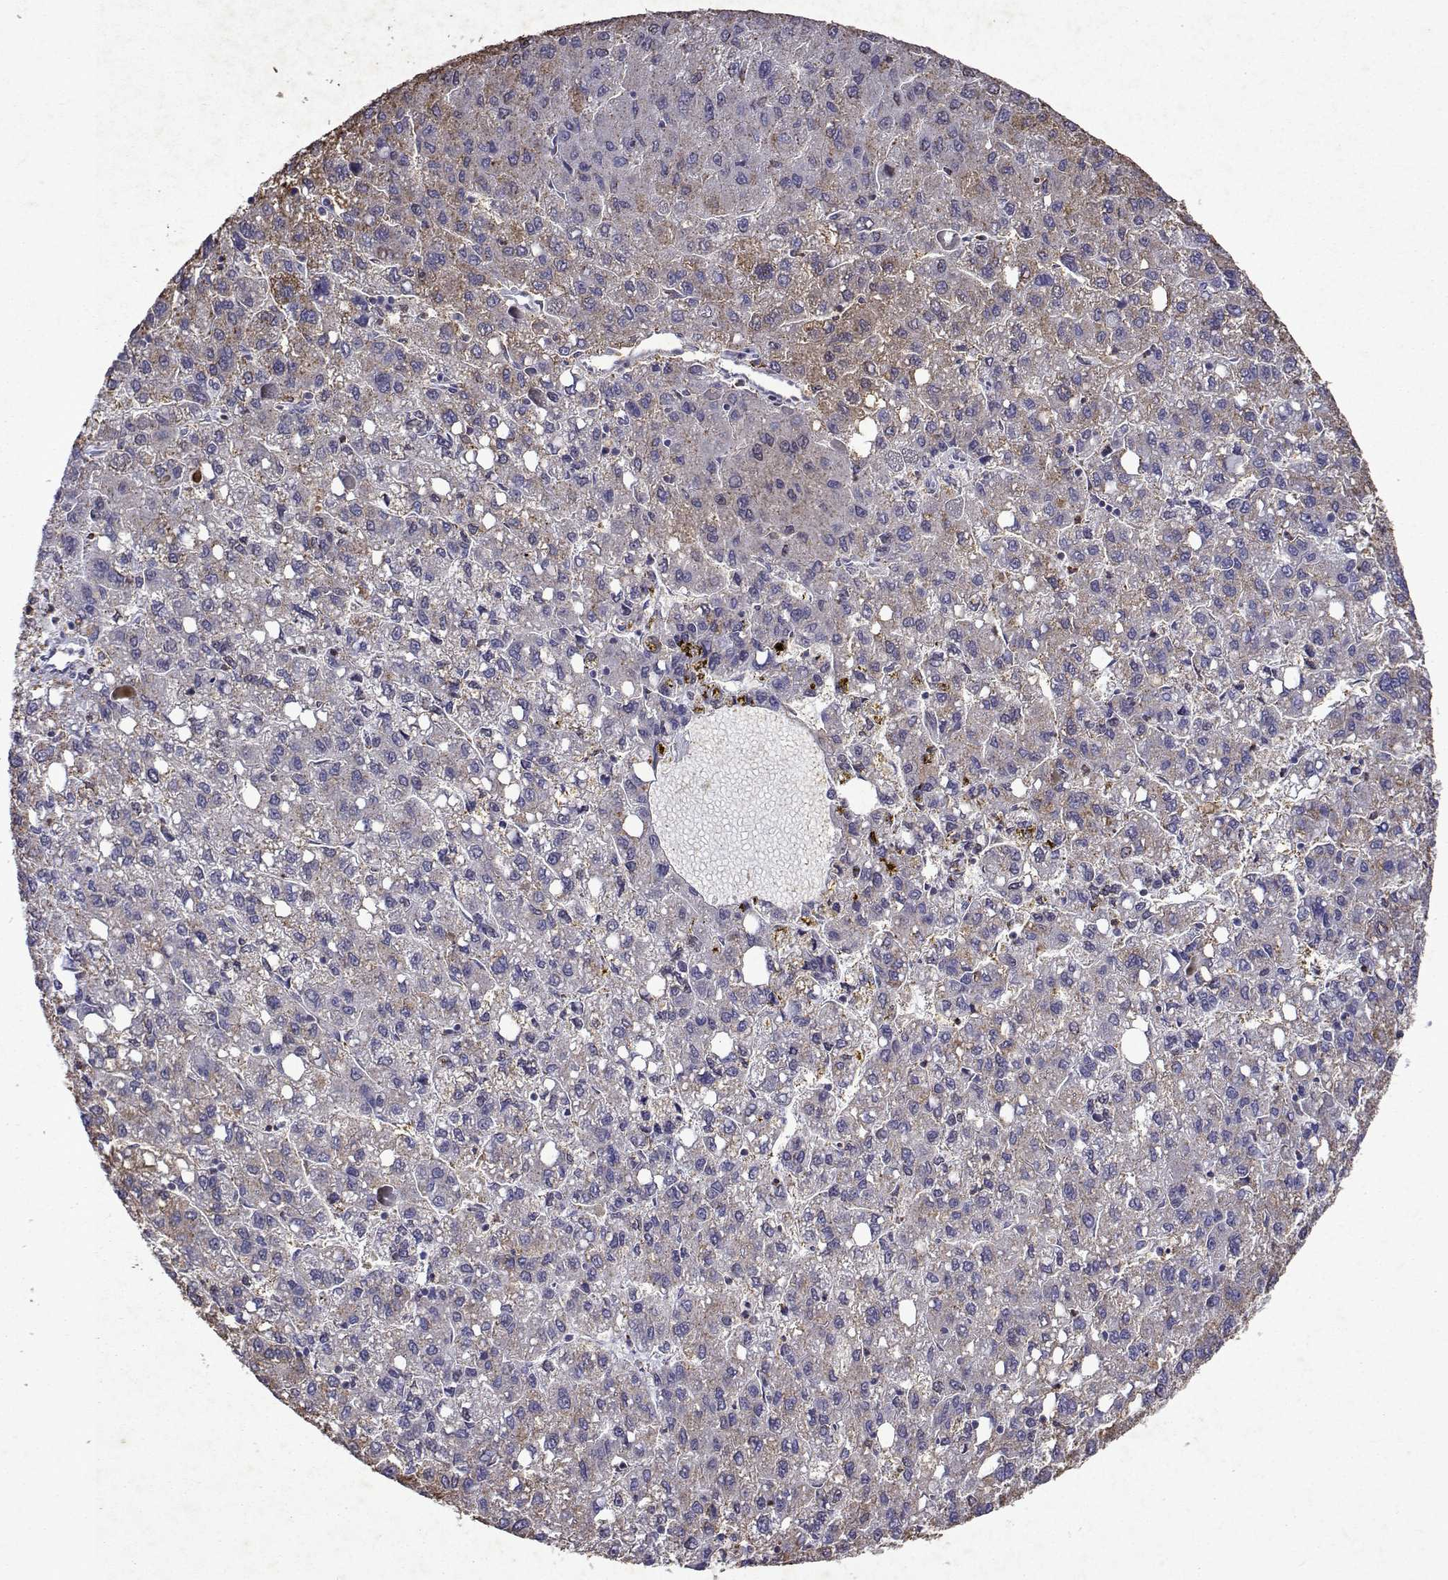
{"staining": {"intensity": "weak", "quantity": "<25%", "location": "cytoplasmic/membranous"}, "tissue": "liver cancer", "cell_type": "Tumor cells", "image_type": "cancer", "snomed": [{"axis": "morphology", "description": "Carcinoma, Hepatocellular, NOS"}, {"axis": "topography", "description": "Liver"}], "caption": "A histopathology image of hepatocellular carcinoma (liver) stained for a protein shows no brown staining in tumor cells.", "gene": "DUSP28", "patient": {"sex": "female", "age": 82}}